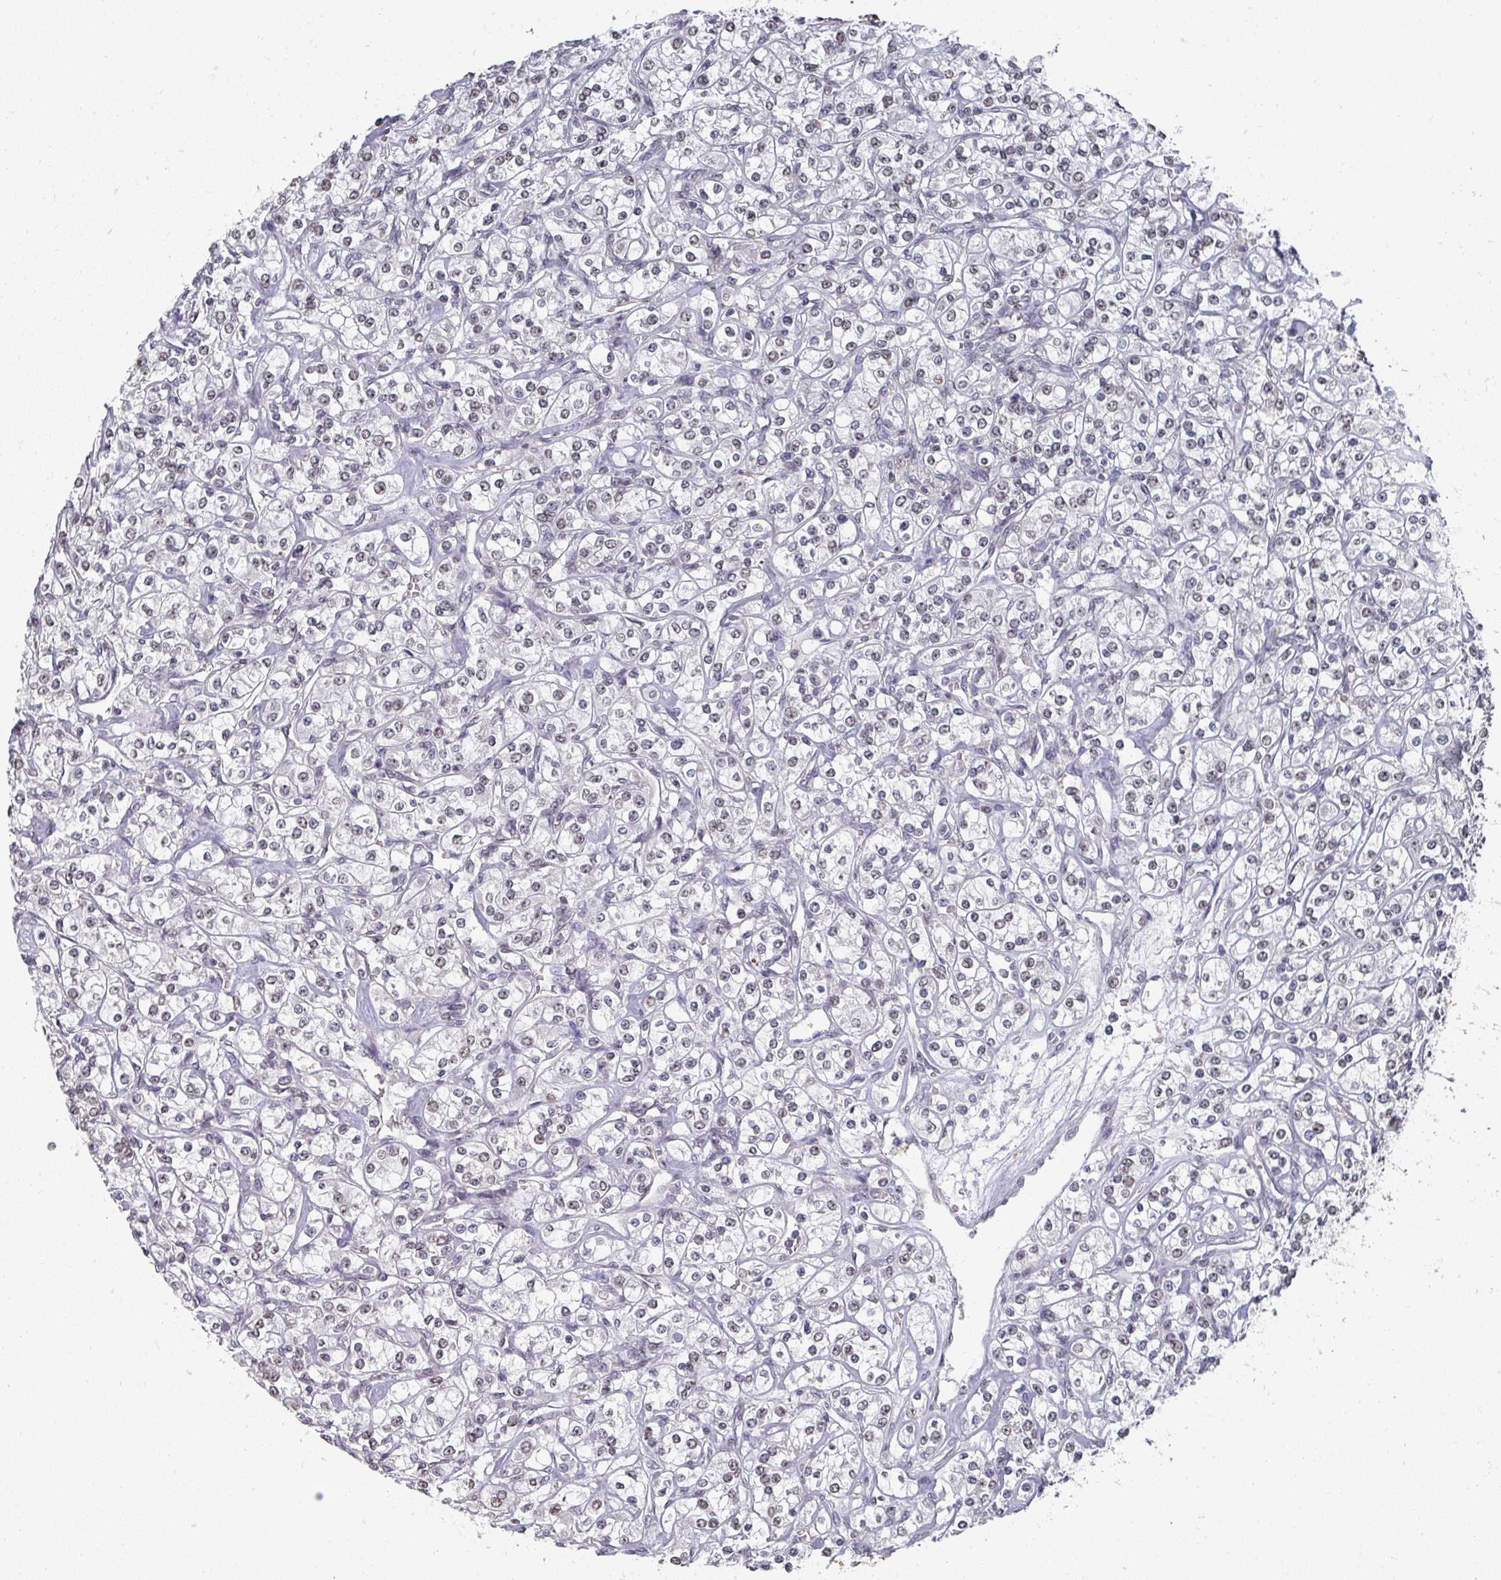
{"staining": {"intensity": "weak", "quantity": "<25%", "location": "nuclear"}, "tissue": "renal cancer", "cell_type": "Tumor cells", "image_type": "cancer", "snomed": [{"axis": "morphology", "description": "Adenocarcinoma, NOS"}, {"axis": "topography", "description": "Kidney"}], "caption": "IHC of human renal adenocarcinoma demonstrates no staining in tumor cells.", "gene": "ZNF654", "patient": {"sex": "male", "age": 77}}